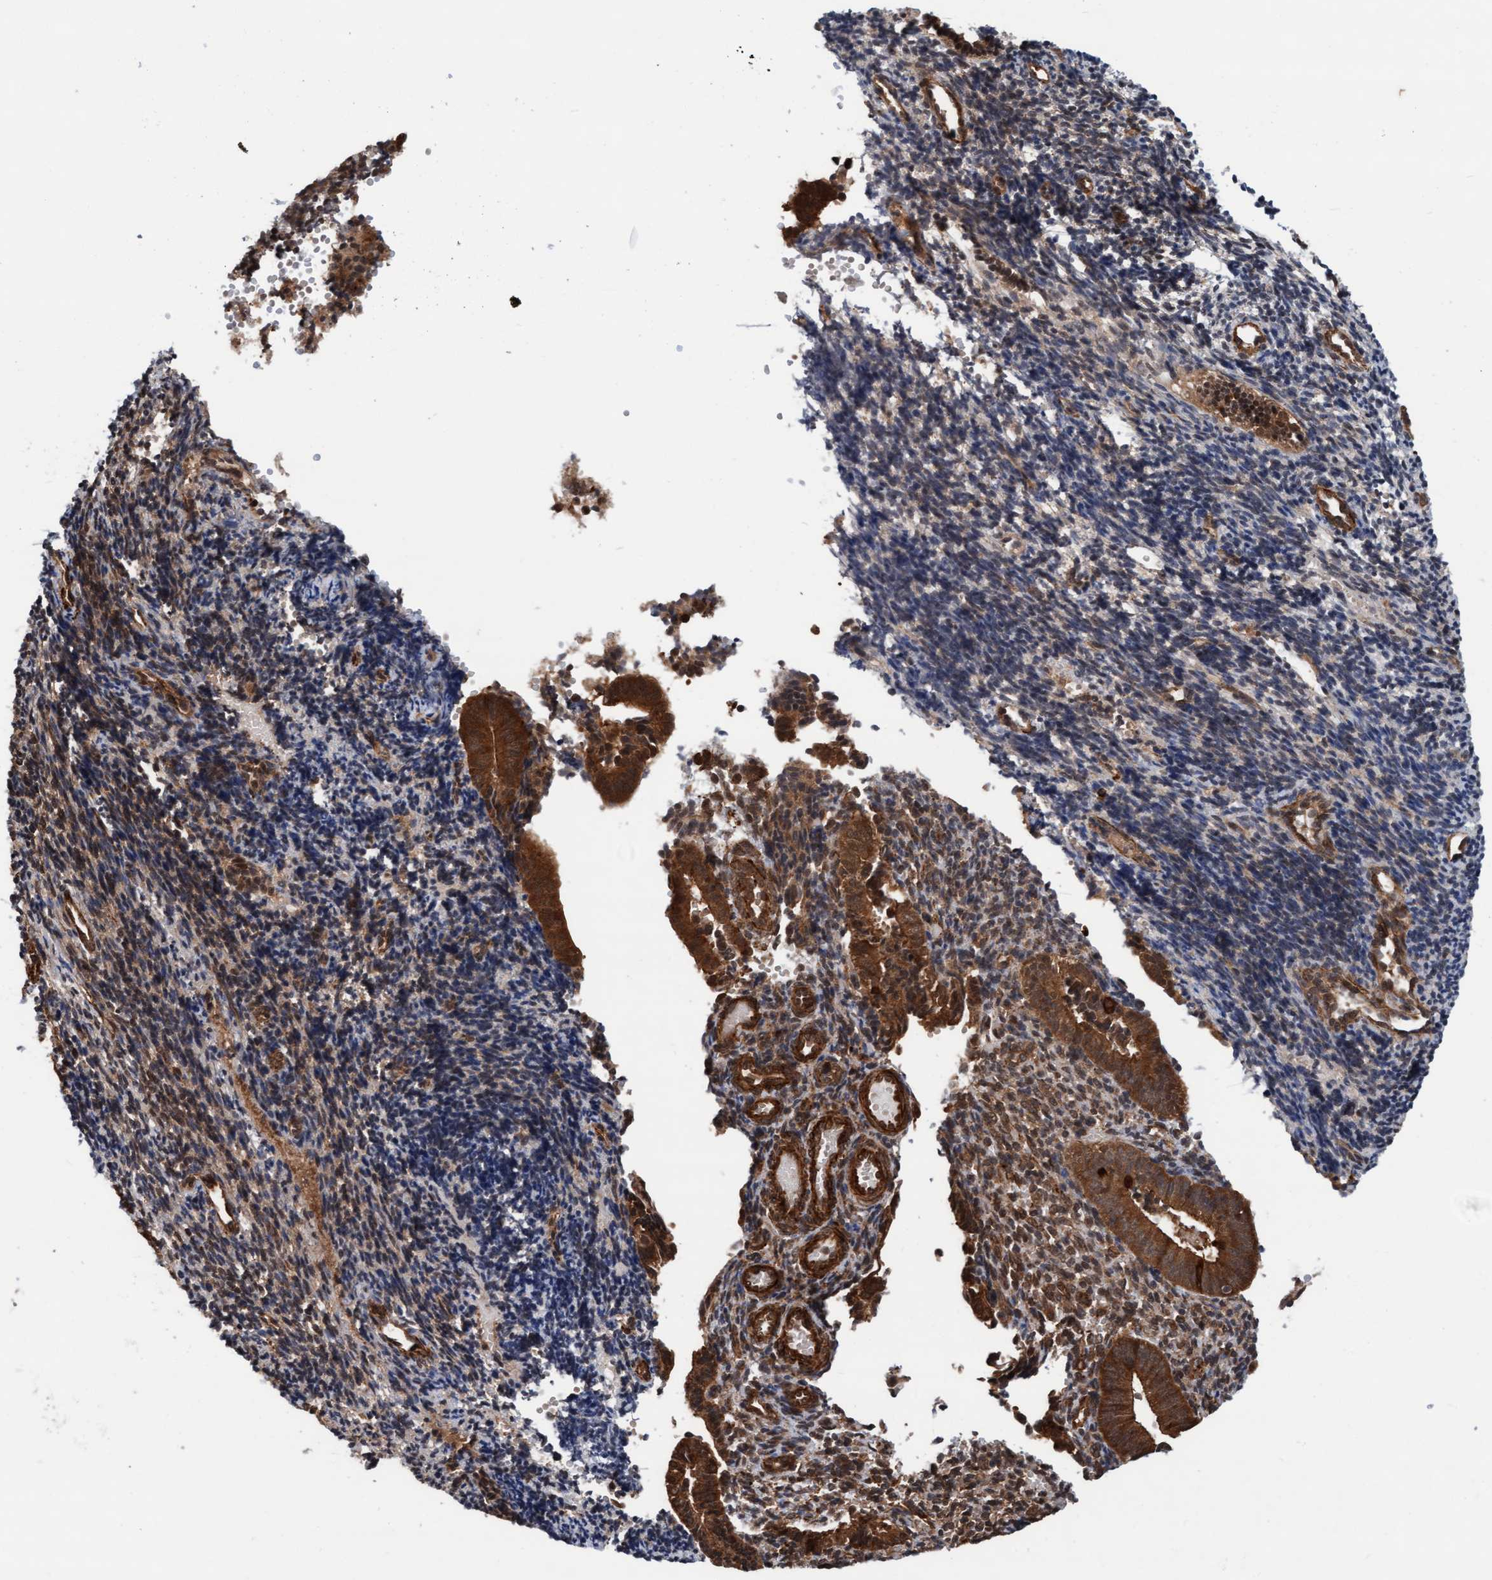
{"staining": {"intensity": "moderate", "quantity": "25%-75%", "location": "cytoplasmic/membranous,nuclear"}, "tissue": "endometrium", "cell_type": "Cells in endometrial stroma", "image_type": "normal", "snomed": [{"axis": "morphology", "description": "Normal tissue, NOS"}, {"axis": "topography", "description": "Uterus"}, {"axis": "topography", "description": "Endometrium"}], "caption": "Endometrium stained with immunohistochemistry displays moderate cytoplasmic/membranous,nuclear staining in about 25%-75% of cells in endometrial stroma.", "gene": "STXBP4", "patient": {"sex": "female", "age": 33}}